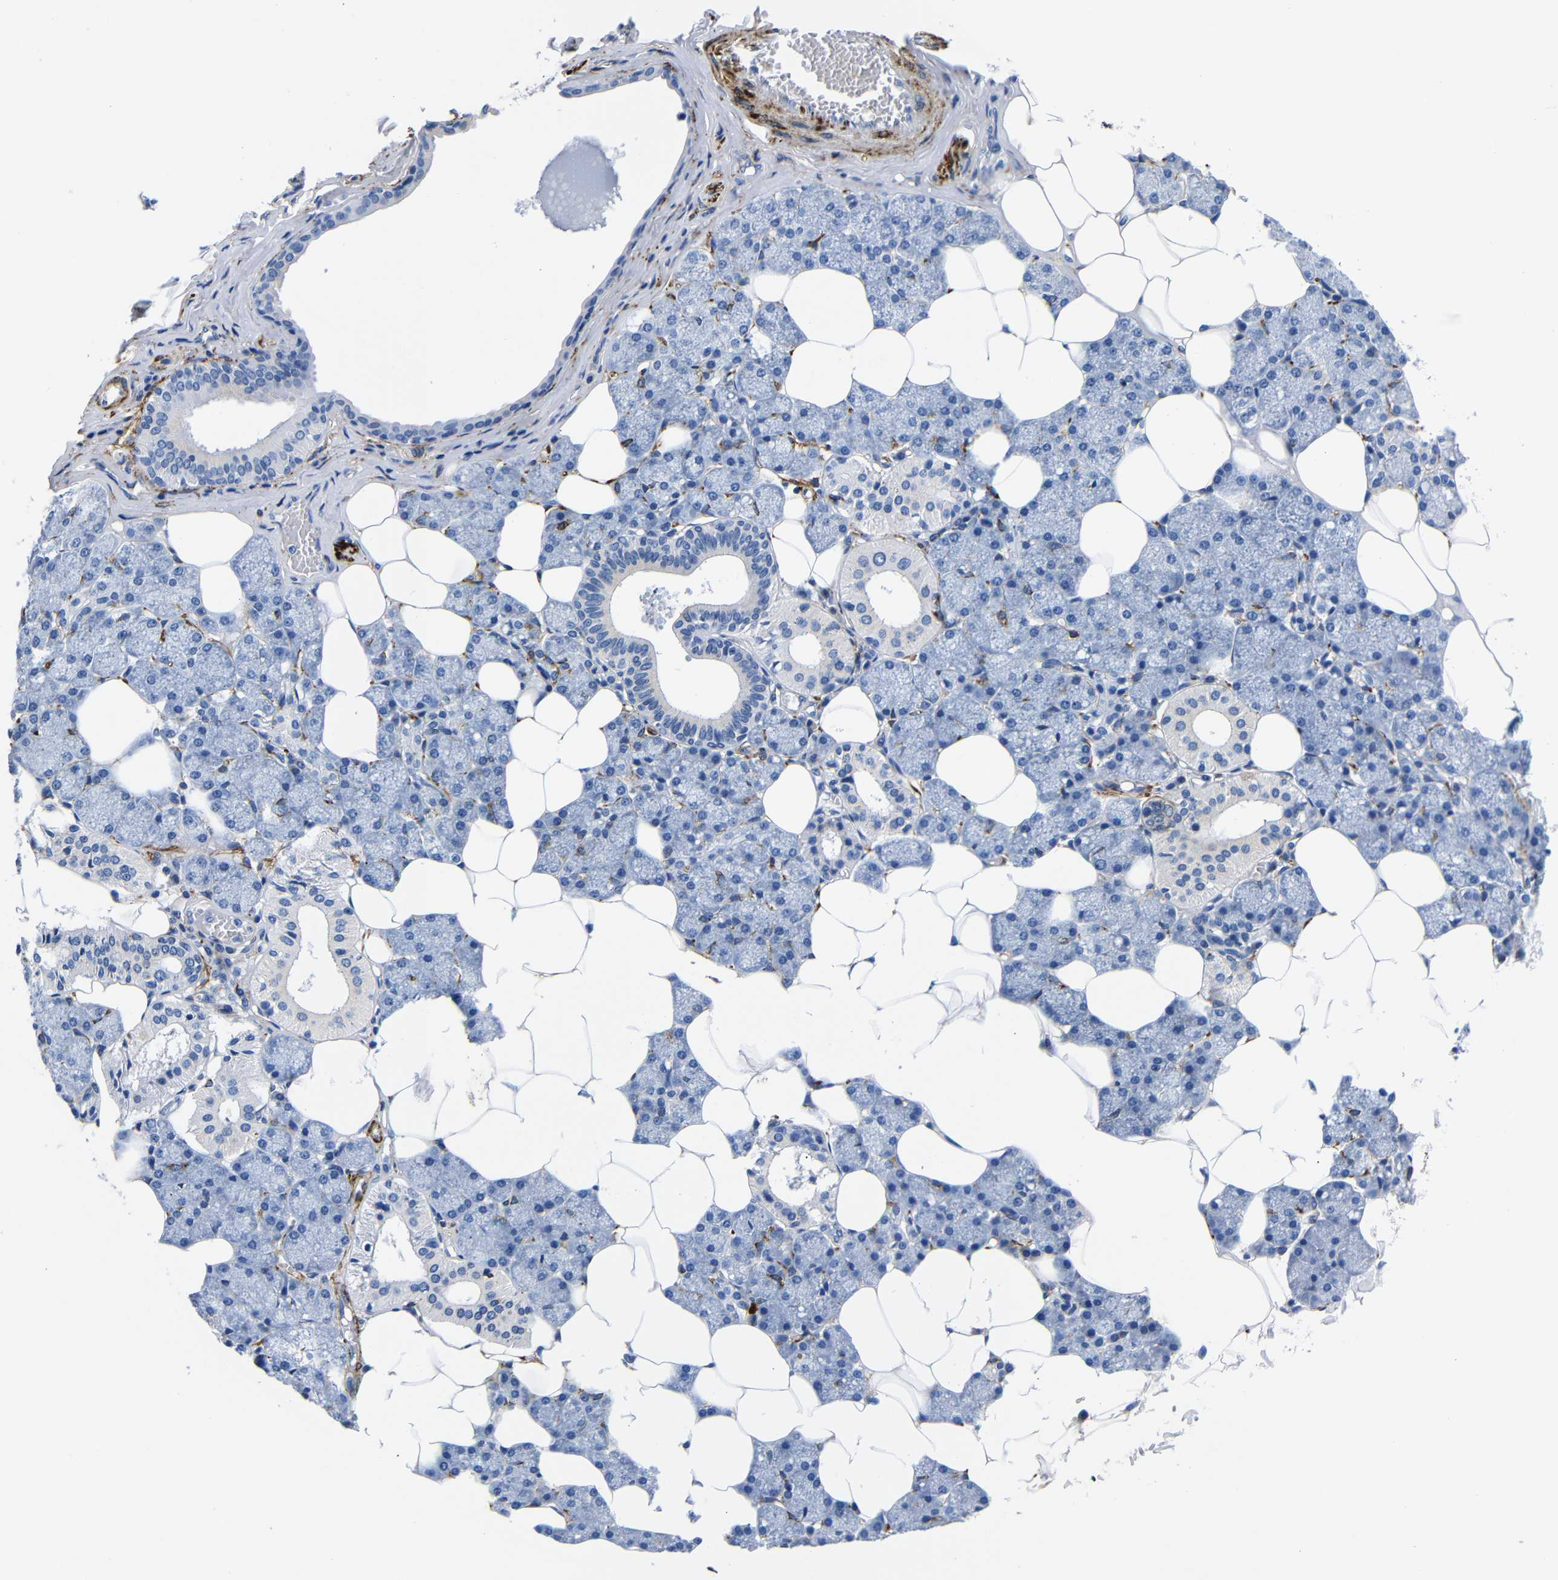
{"staining": {"intensity": "weak", "quantity": "<25%", "location": "cytoplasmic/membranous"}, "tissue": "salivary gland", "cell_type": "Glandular cells", "image_type": "normal", "snomed": [{"axis": "morphology", "description": "Normal tissue, NOS"}, {"axis": "topography", "description": "Salivary gland"}], "caption": "Immunohistochemistry (IHC) image of unremarkable human salivary gland stained for a protein (brown), which demonstrates no staining in glandular cells.", "gene": "LRIG1", "patient": {"sex": "male", "age": 62}}